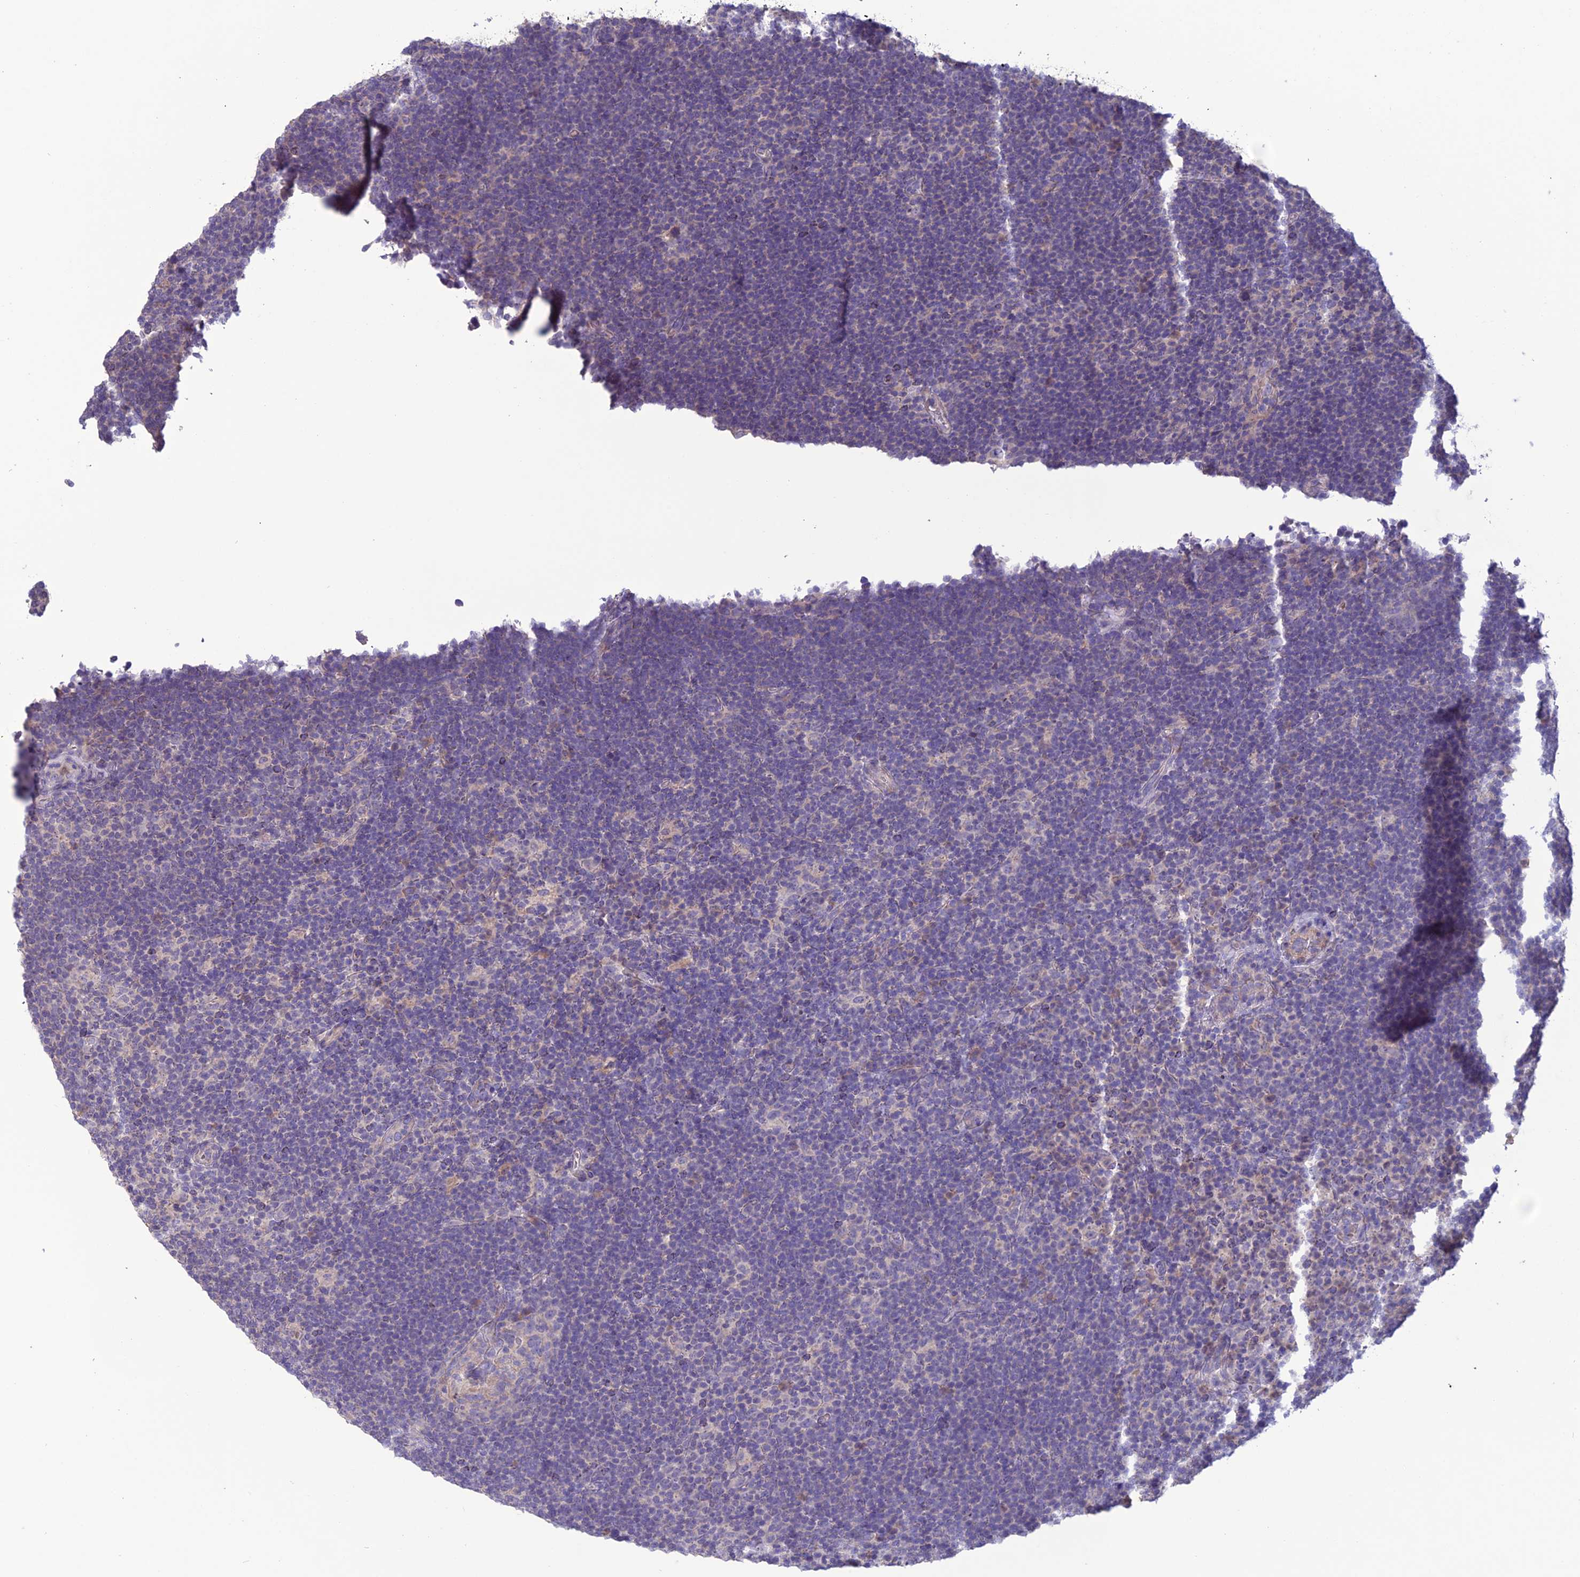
{"staining": {"intensity": "negative", "quantity": "none", "location": "none"}, "tissue": "lymphoma", "cell_type": "Tumor cells", "image_type": "cancer", "snomed": [{"axis": "morphology", "description": "Hodgkin's disease, NOS"}, {"axis": "topography", "description": "Lymph node"}], "caption": "Immunohistochemical staining of human Hodgkin's disease reveals no significant expression in tumor cells.", "gene": "C2orf76", "patient": {"sex": "female", "age": 57}}